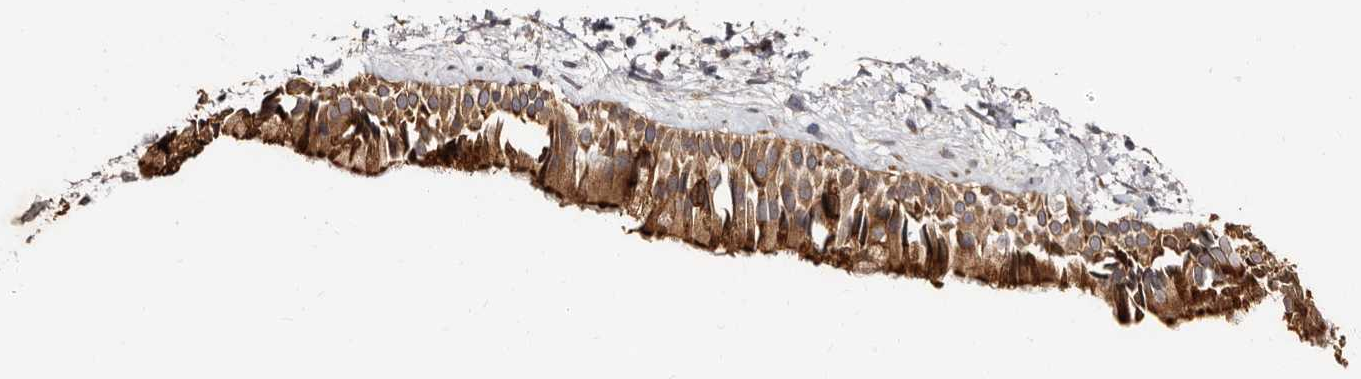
{"staining": {"intensity": "moderate", "quantity": ">75%", "location": "cytoplasmic/membranous"}, "tissue": "nasopharynx", "cell_type": "Respiratory epithelial cells", "image_type": "normal", "snomed": [{"axis": "morphology", "description": "Normal tissue, NOS"}, {"axis": "topography", "description": "Nasopharynx"}], "caption": "Nasopharynx was stained to show a protein in brown. There is medium levels of moderate cytoplasmic/membranous positivity in approximately >75% of respiratory epithelial cells.", "gene": "TBC1D22B", "patient": {"sex": "male", "age": 22}}